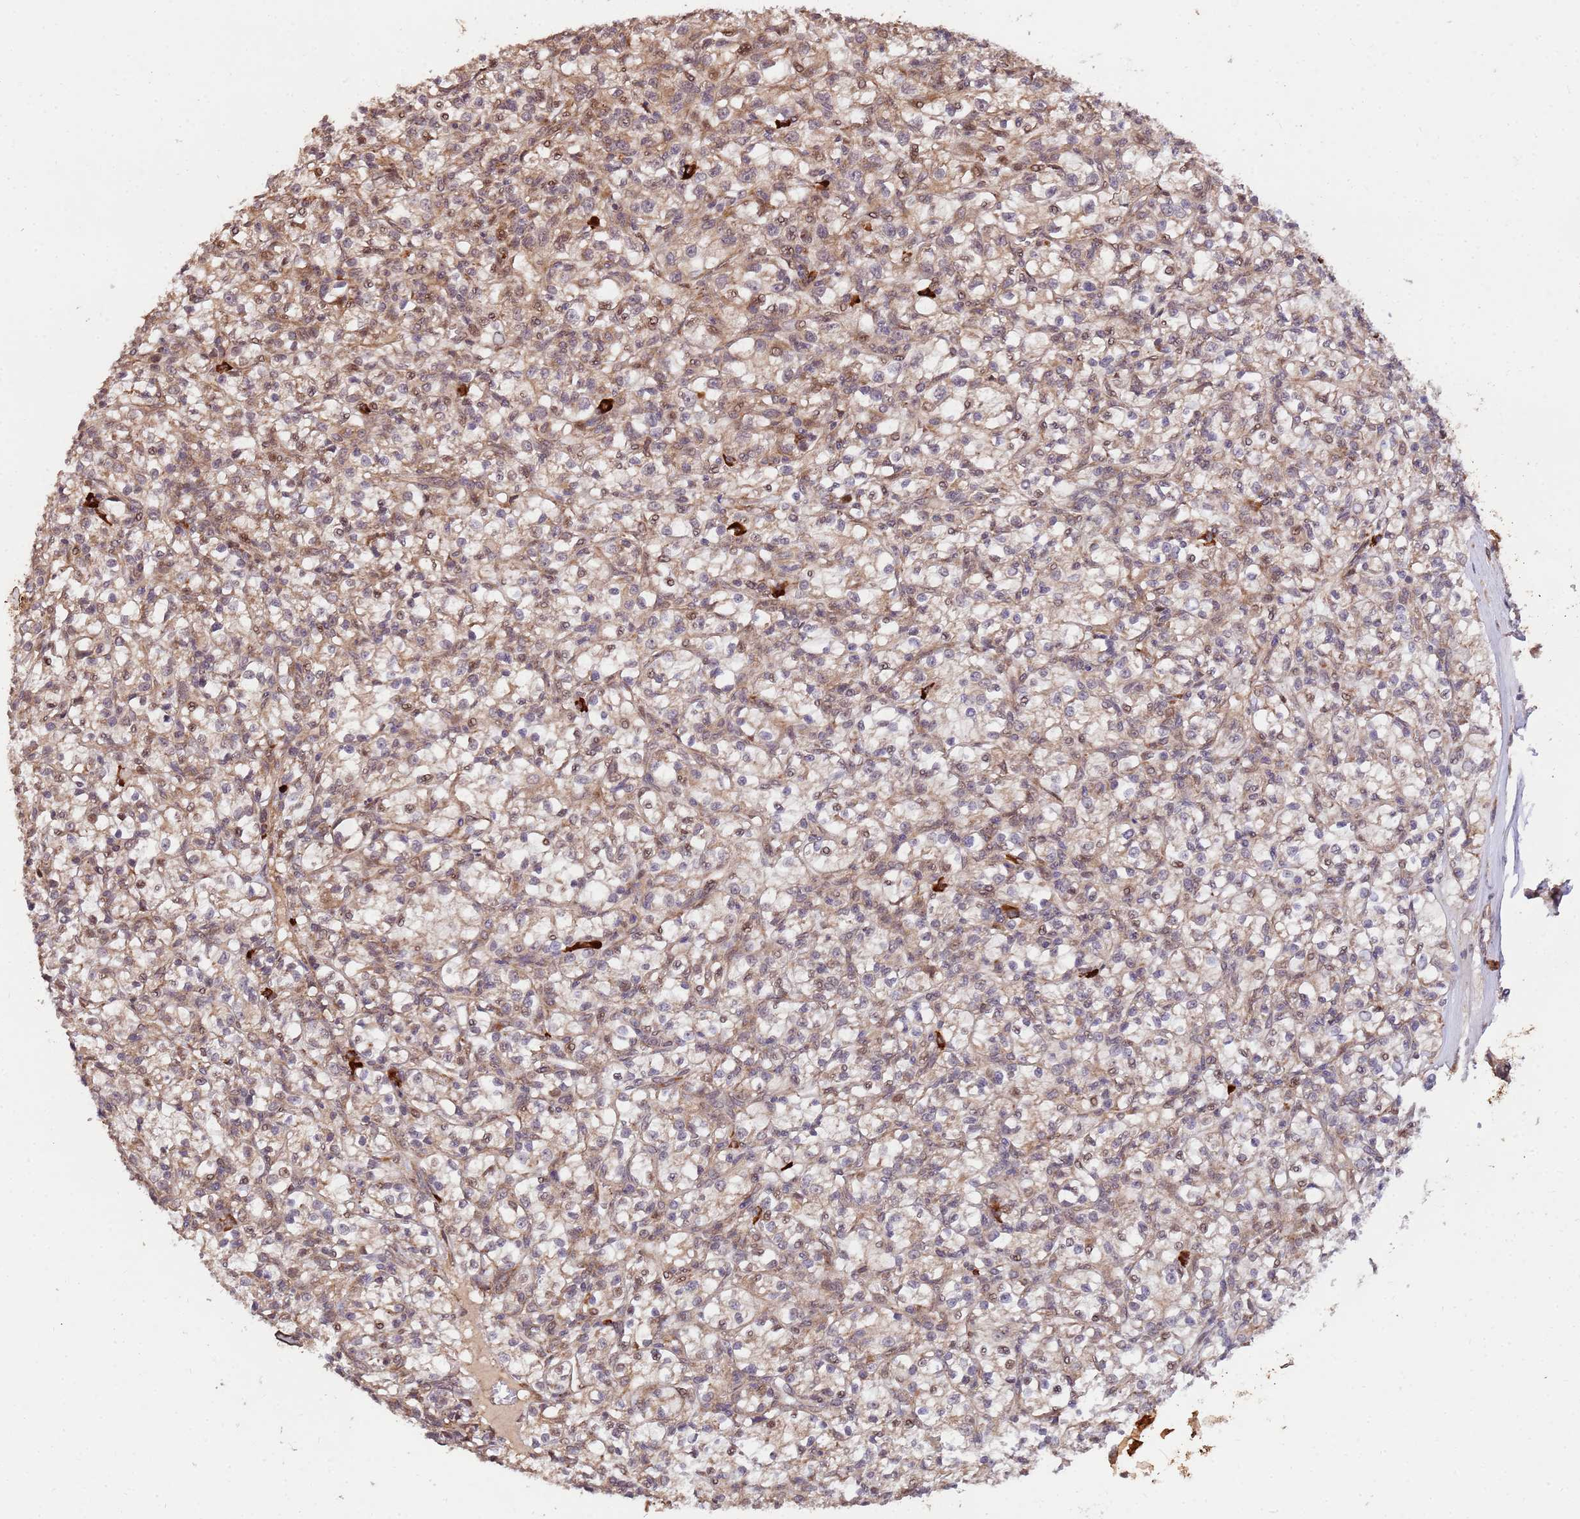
{"staining": {"intensity": "weak", "quantity": "<25%", "location": "cytoplasmic/membranous,nuclear"}, "tissue": "renal cancer", "cell_type": "Tumor cells", "image_type": "cancer", "snomed": [{"axis": "morphology", "description": "Adenocarcinoma, NOS"}, {"axis": "topography", "description": "Kidney"}], "caption": "A micrograph of human adenocarcinoma (renal) is negative for staining in tumor cells.", "gene": "ZNF619", "patient": {"sex": "female", "age": 59}}